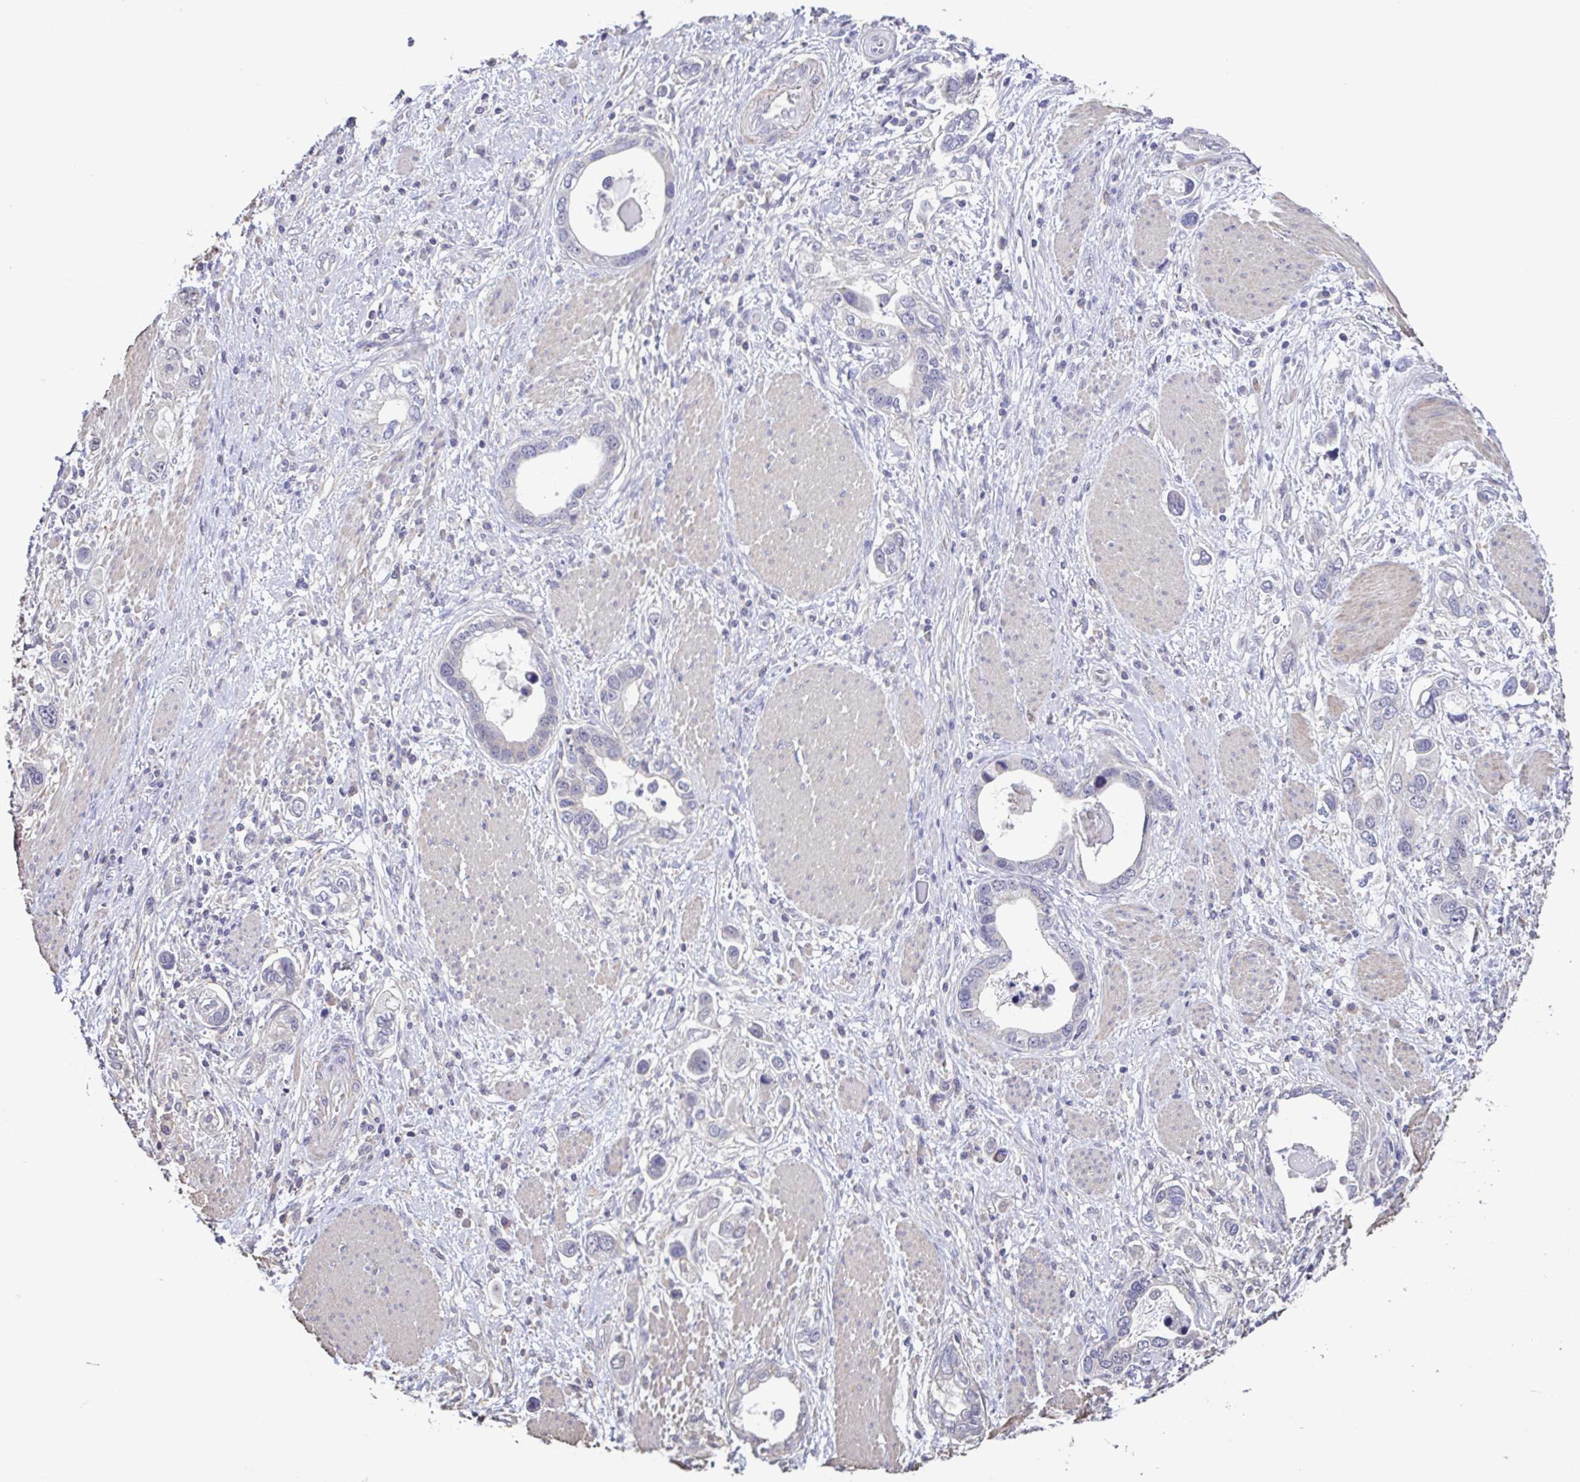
{"staining": {"intensity": "negative", "quantity": "none", "location": "none"}, "tissue": "stomach cancer", "cell_type": "Tumor cells", "image_type": "cancer", "snomed": [{"axis": "morphology", "description": "Adenocarcinoma, NOS"}, {"axis": "topography", "description": "Stomach, lower"}], "caption": "Immunohistochemistry (IHC) photomicrograph of neoplastic tissue: stomach adenocarcinoma stained with DAB (3,3'-diaminobenzidine) shows no significant protein expression in tumor cells.", "gene": "ACTRT2", "patient": {"sex": "female", "age": 93}}